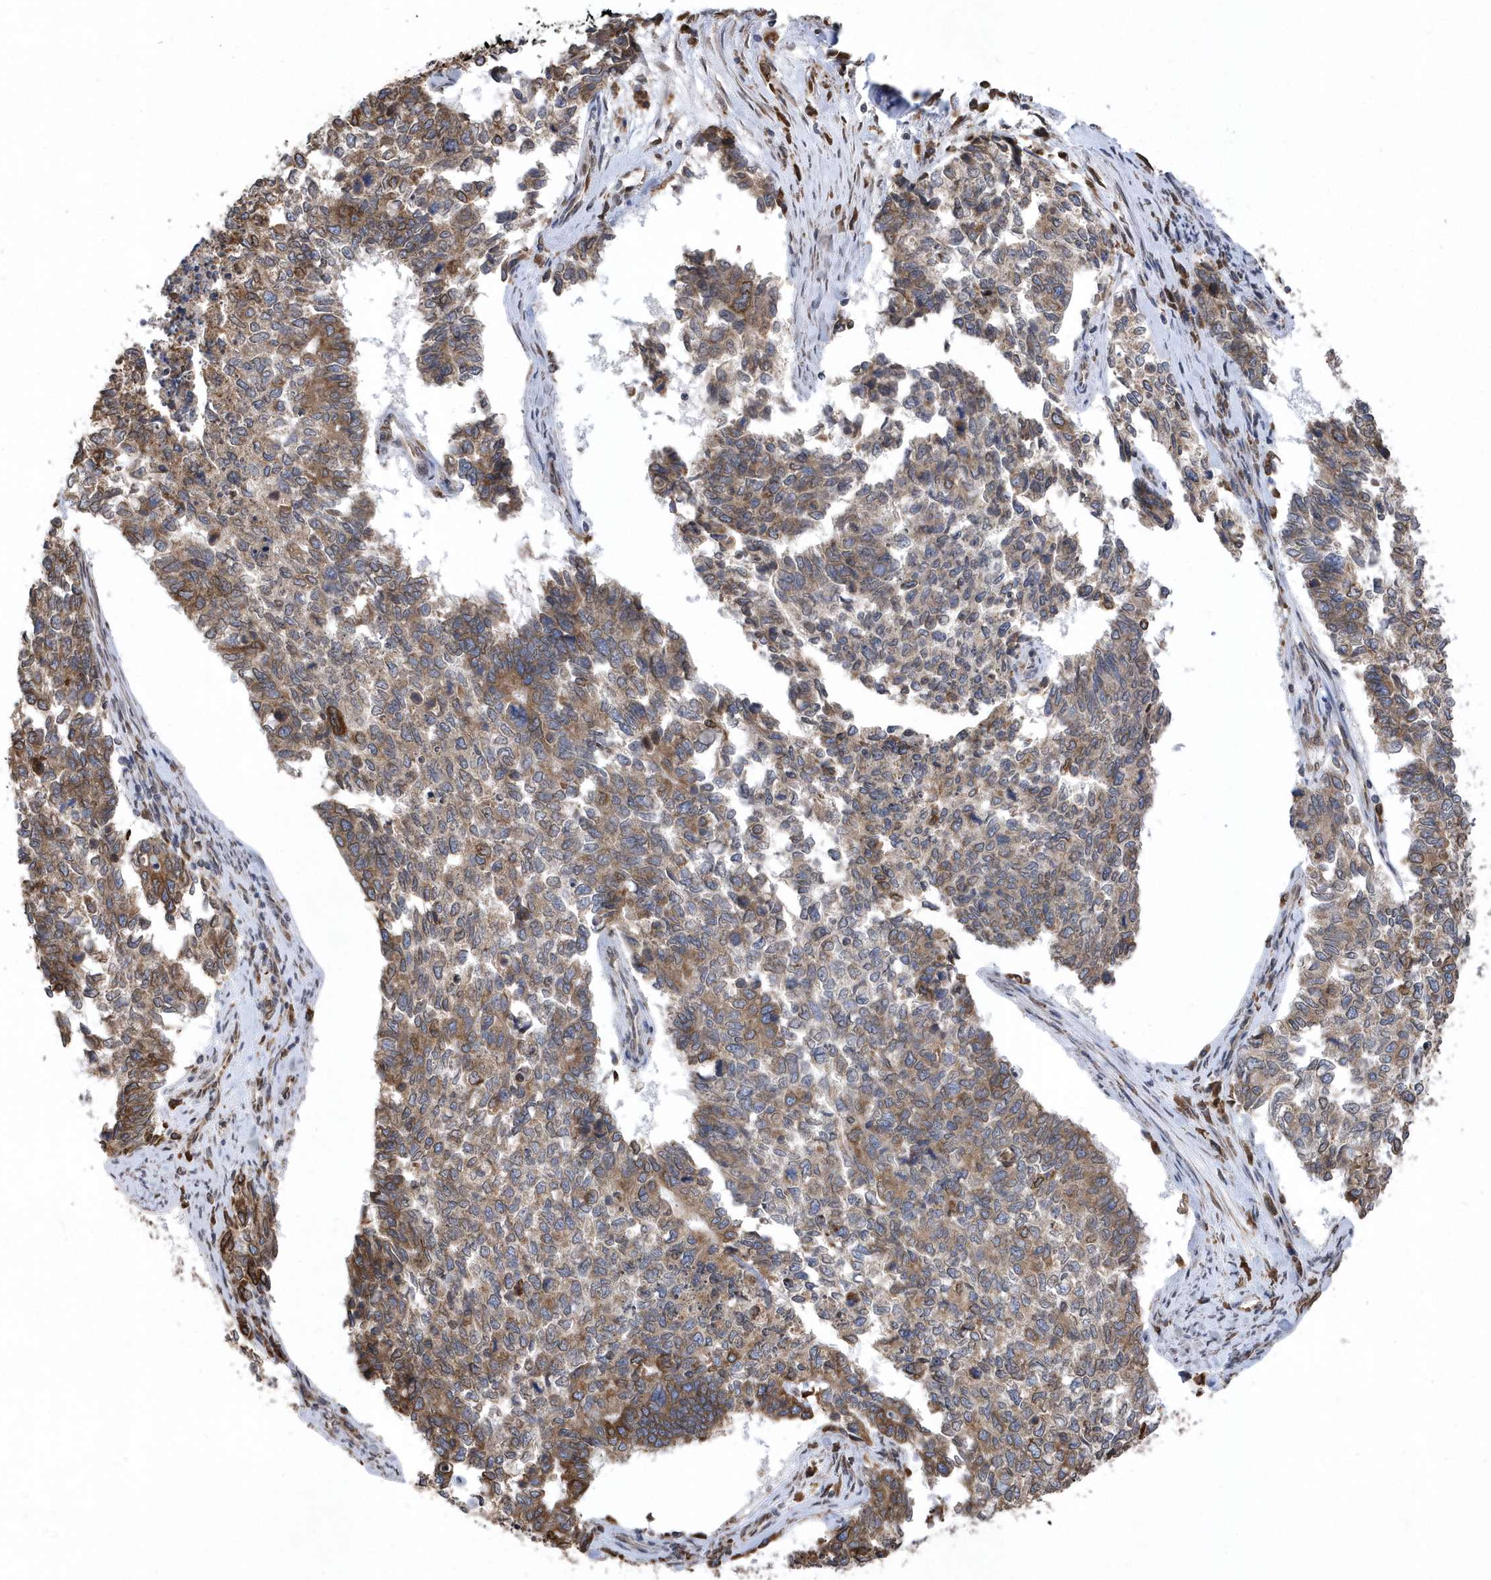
{"staining": {"intensity": "moderate", "quantity": "25%-75%", "location": "cytoplasmic/membranous"}, "tissue": "cervical cancer", "cell_type": "Tumor cells", "image_type": "cancer", "snomed": [{"axis": "morphology", "description": "Squamous cell carcinoma, NOS"}, {"axis": "topography", "description": "Cervix"}], "caption": "Protein staining displays moderate cytoplasmic/membranous positivity in about 25%-75% of tumor cells in cervical cancer.", "gene": "VAMP7", "patient": {"sex": "female", "age": 63}}